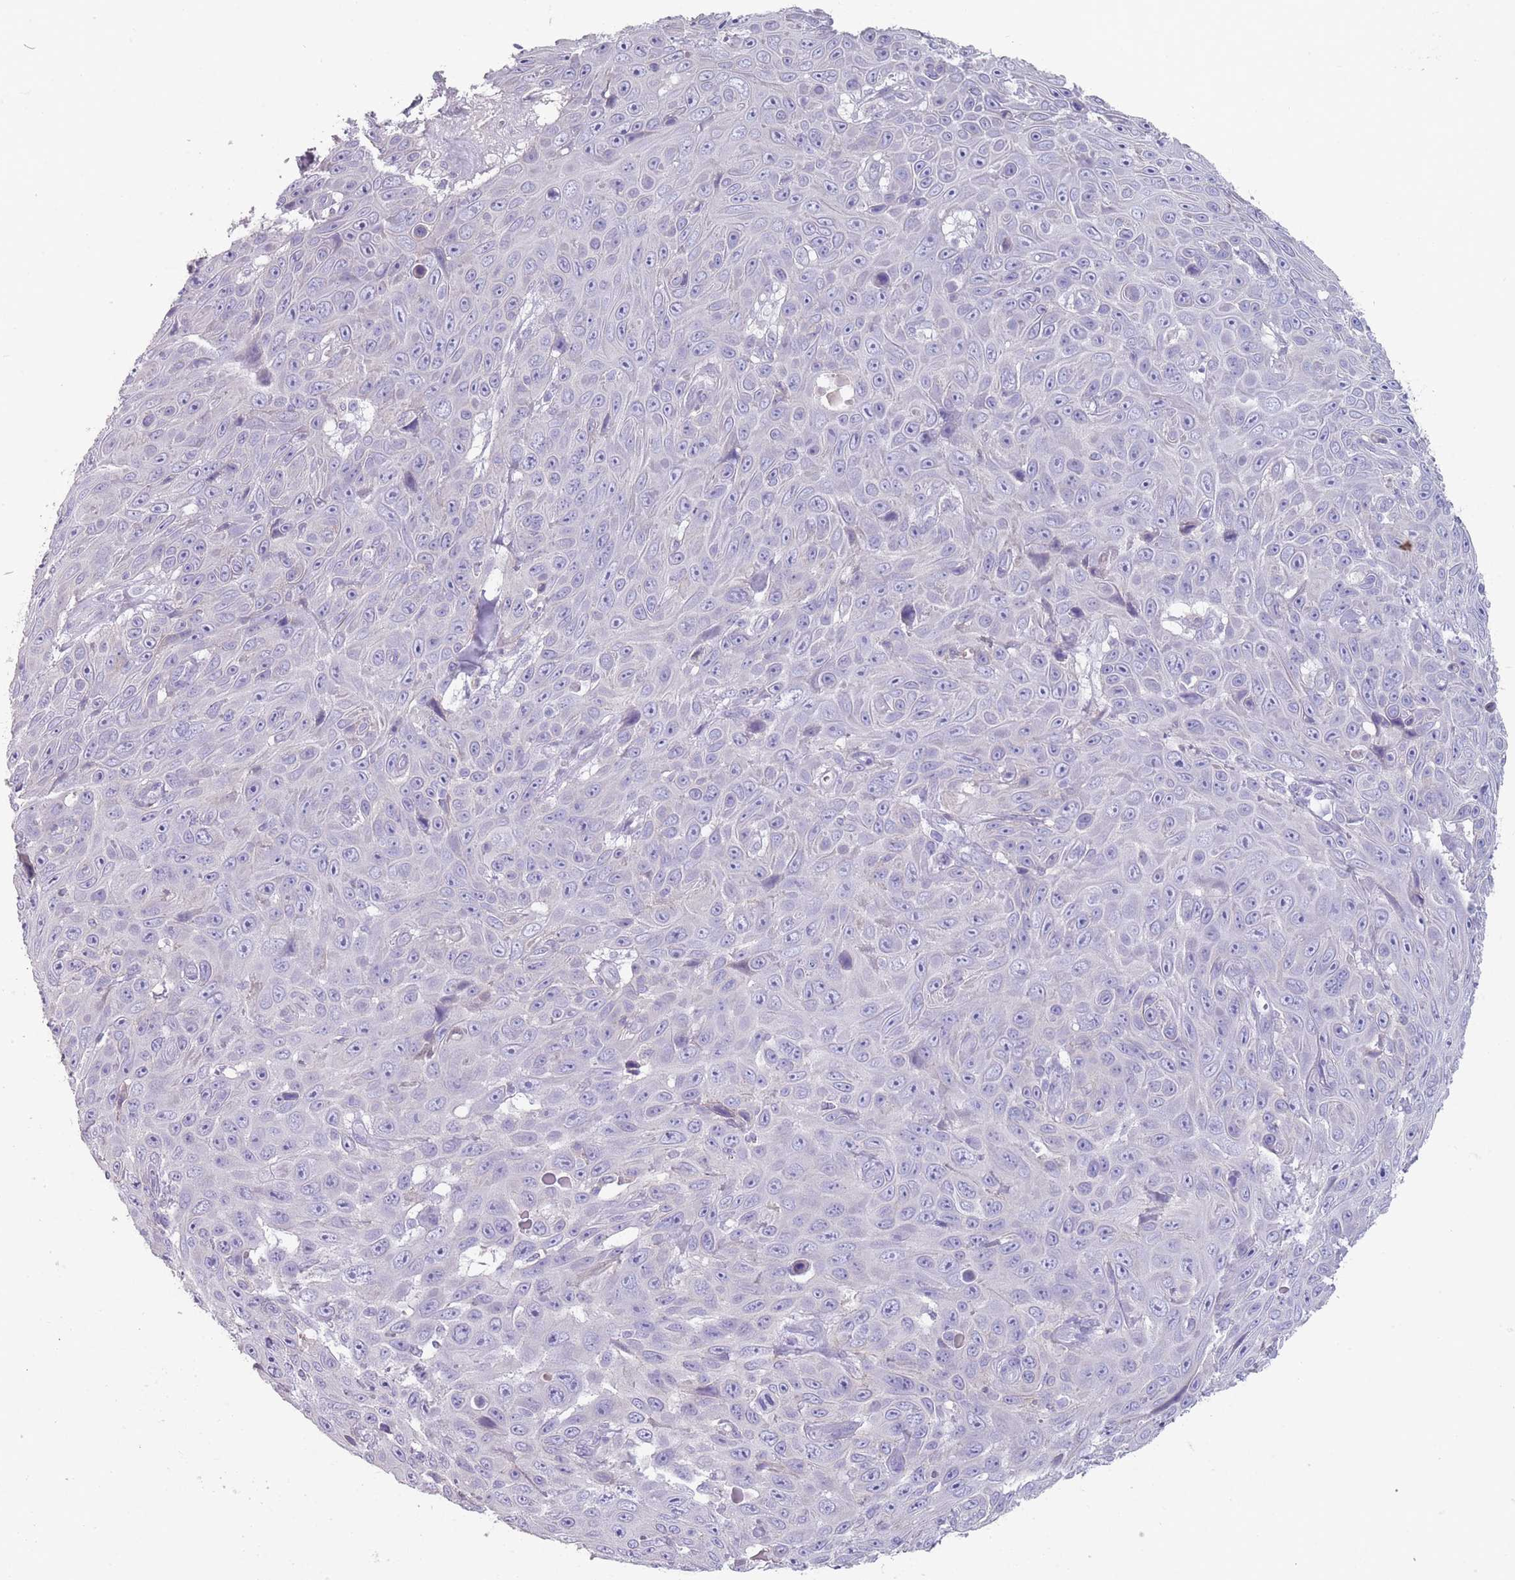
{"staining": {"intensity": "negative", "quantity": "none", "location": "none"}, "tissue": "skin cancer", "cell_type": "Tumor cells", "image_type": "cancer", "snomed": [{"axis": "morphology", "description": "Squamous cell carcinoma, NOS"}, {"axis": "topography", "description": "Skin"}], "caption": "The image shows no significant expression in tumor cells of skin cancer (squamous cell carcinoma). (IHC, brightfield microscopy, high magnification).", "gene": "RHBG", "patient": {"sex": "male", "age": 82}}